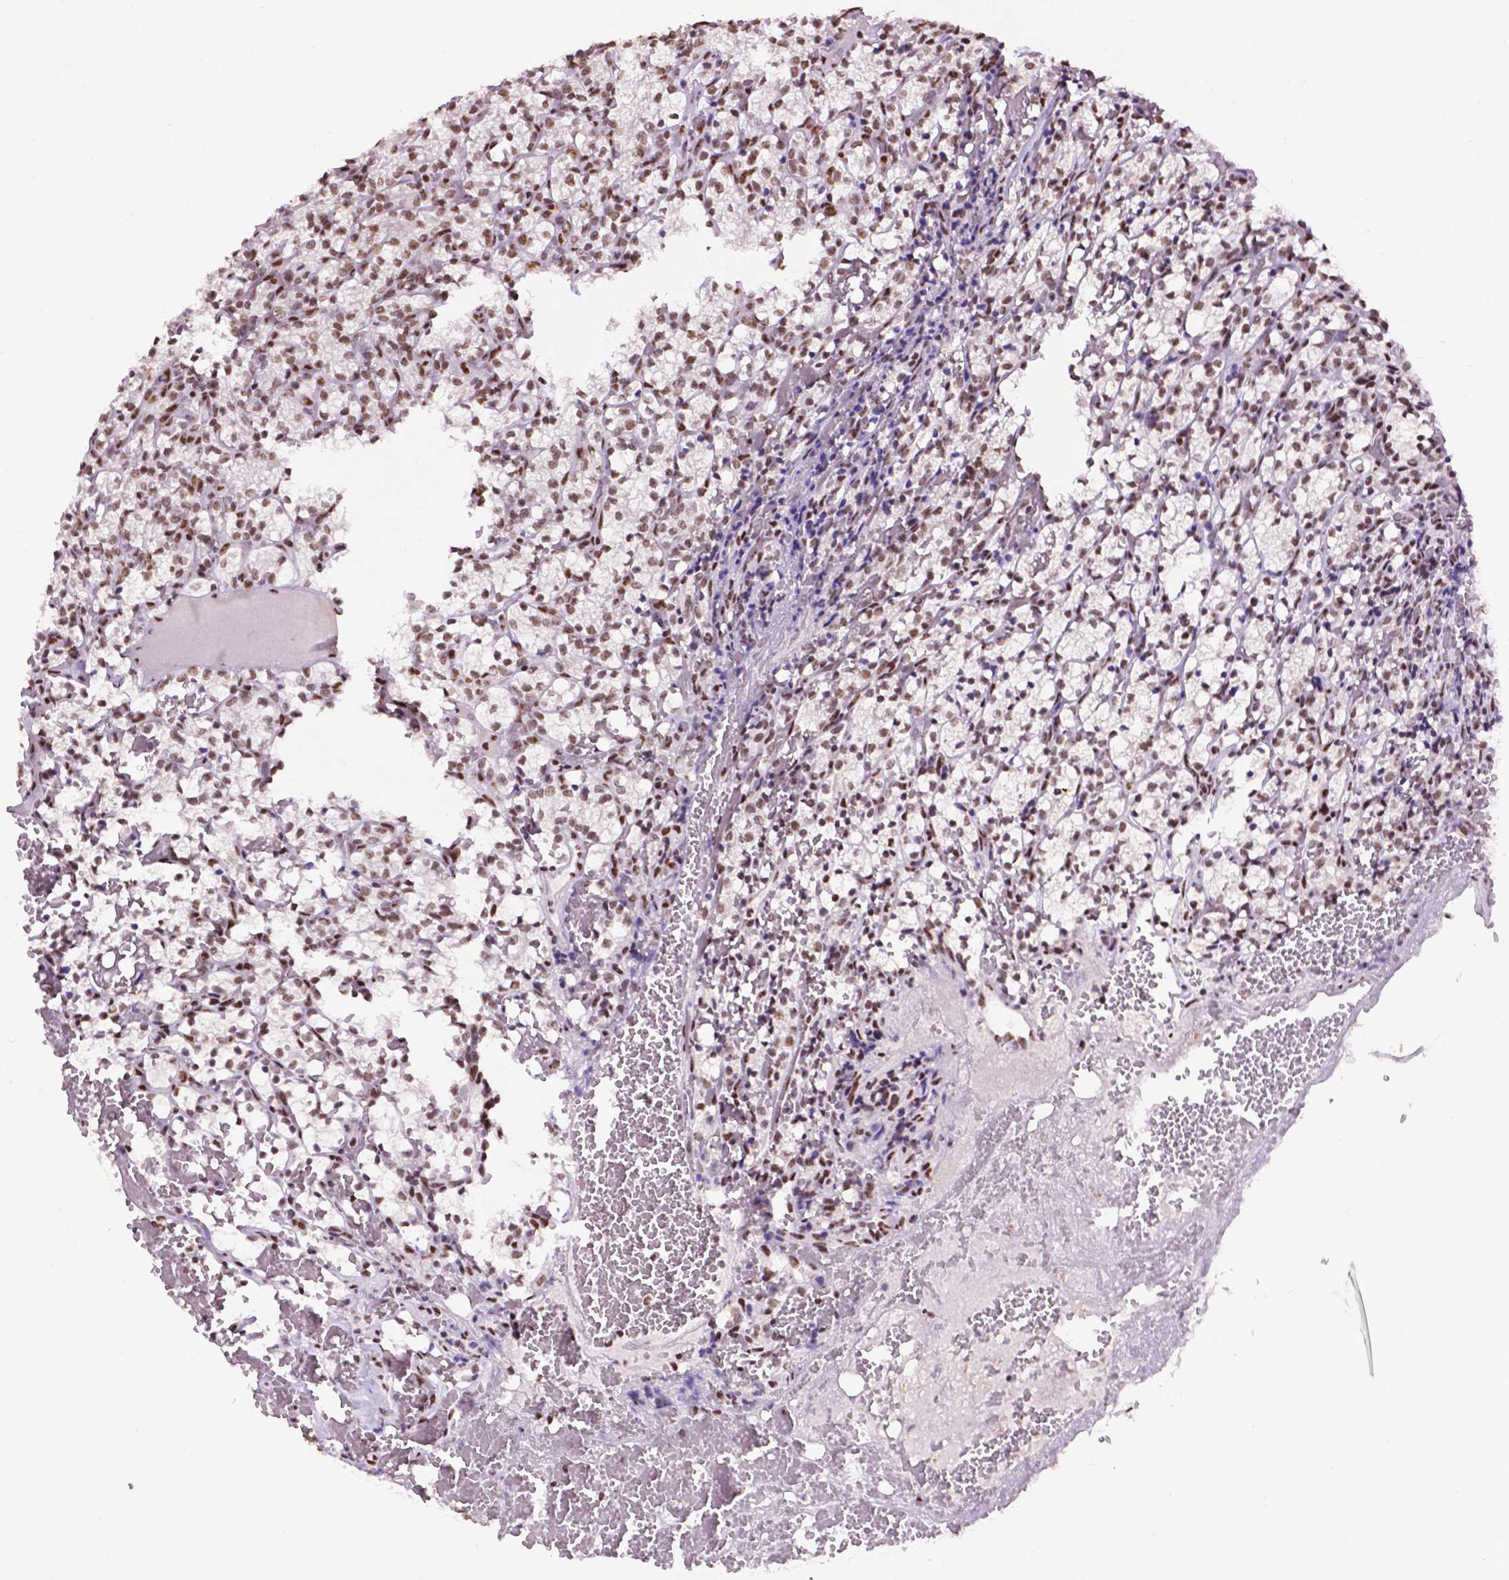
{"staining": {"intensity": "moderate", "quantity": ">75%", "location": "nuclear"}, "tissue": "renal cancer", "cell_type": "Tumor cells", "image_type": "cancer", "snomed": [{"axis": "morphology", "description": "Adenocarcinoma, NOS"}, {"axis": "topography", "description": "Kidney"}], "caption": "Renal adenocarcinoma stained for a protein displays moderate nuclear positivity in tumor cells.", "gene": "CCAR2", "patient": {"sex": "female", "age": 69}}